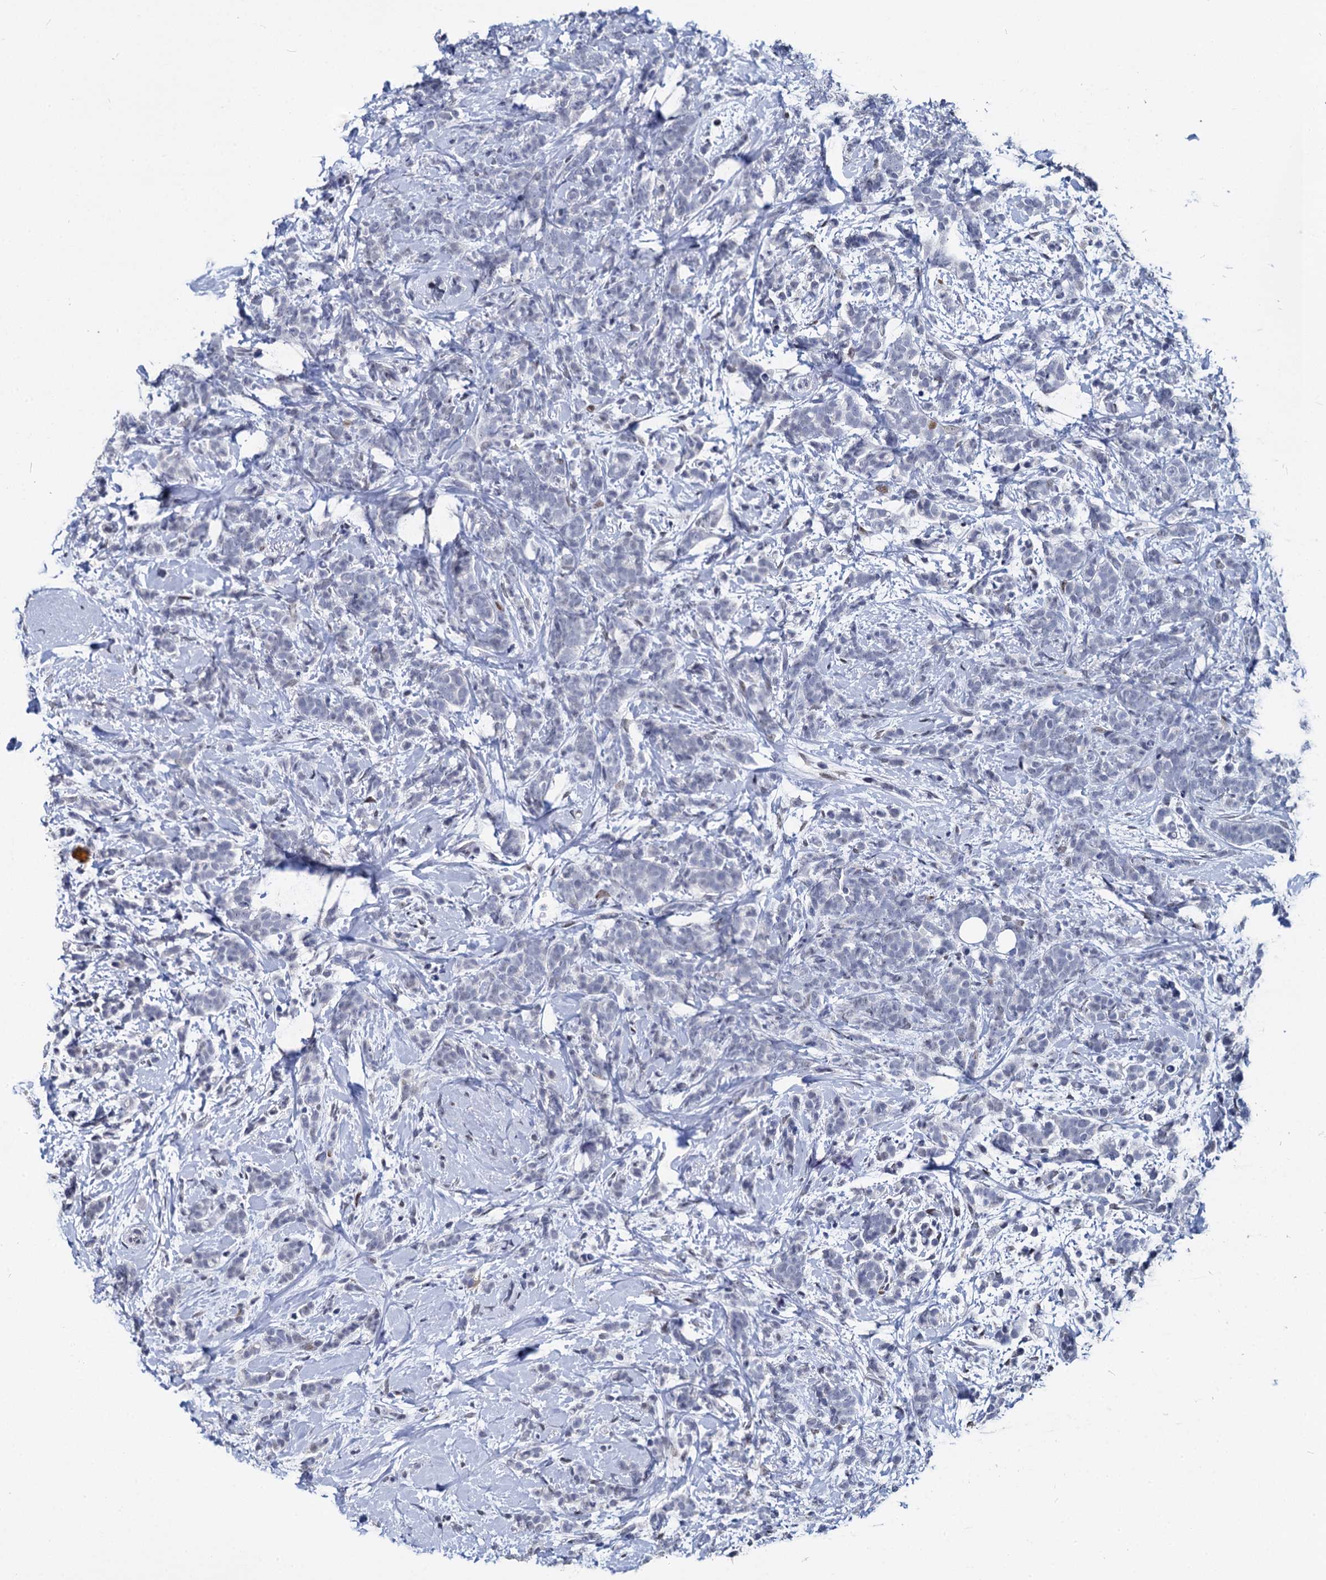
{"staining": {"intensity": "negative", "quantity": "none", "location": "none"}, "tissue": "breast cancer", "cell_type": "Tumor cells", "image_type": "cancer", "snomed": [{"axis": "morphology", "description": "Lobular carcinoma"}, {"axis": "topography", "description": "Breast"}], "caption": "High magnification brightfield microscopy of breast lobular carcinoma stained with DAB (brown) and counterstained with hematoxylin (blue): tumor cells show no significant expression.", "gene": "MAGEA4", "patient": {"sex": "female", "age": 58}}